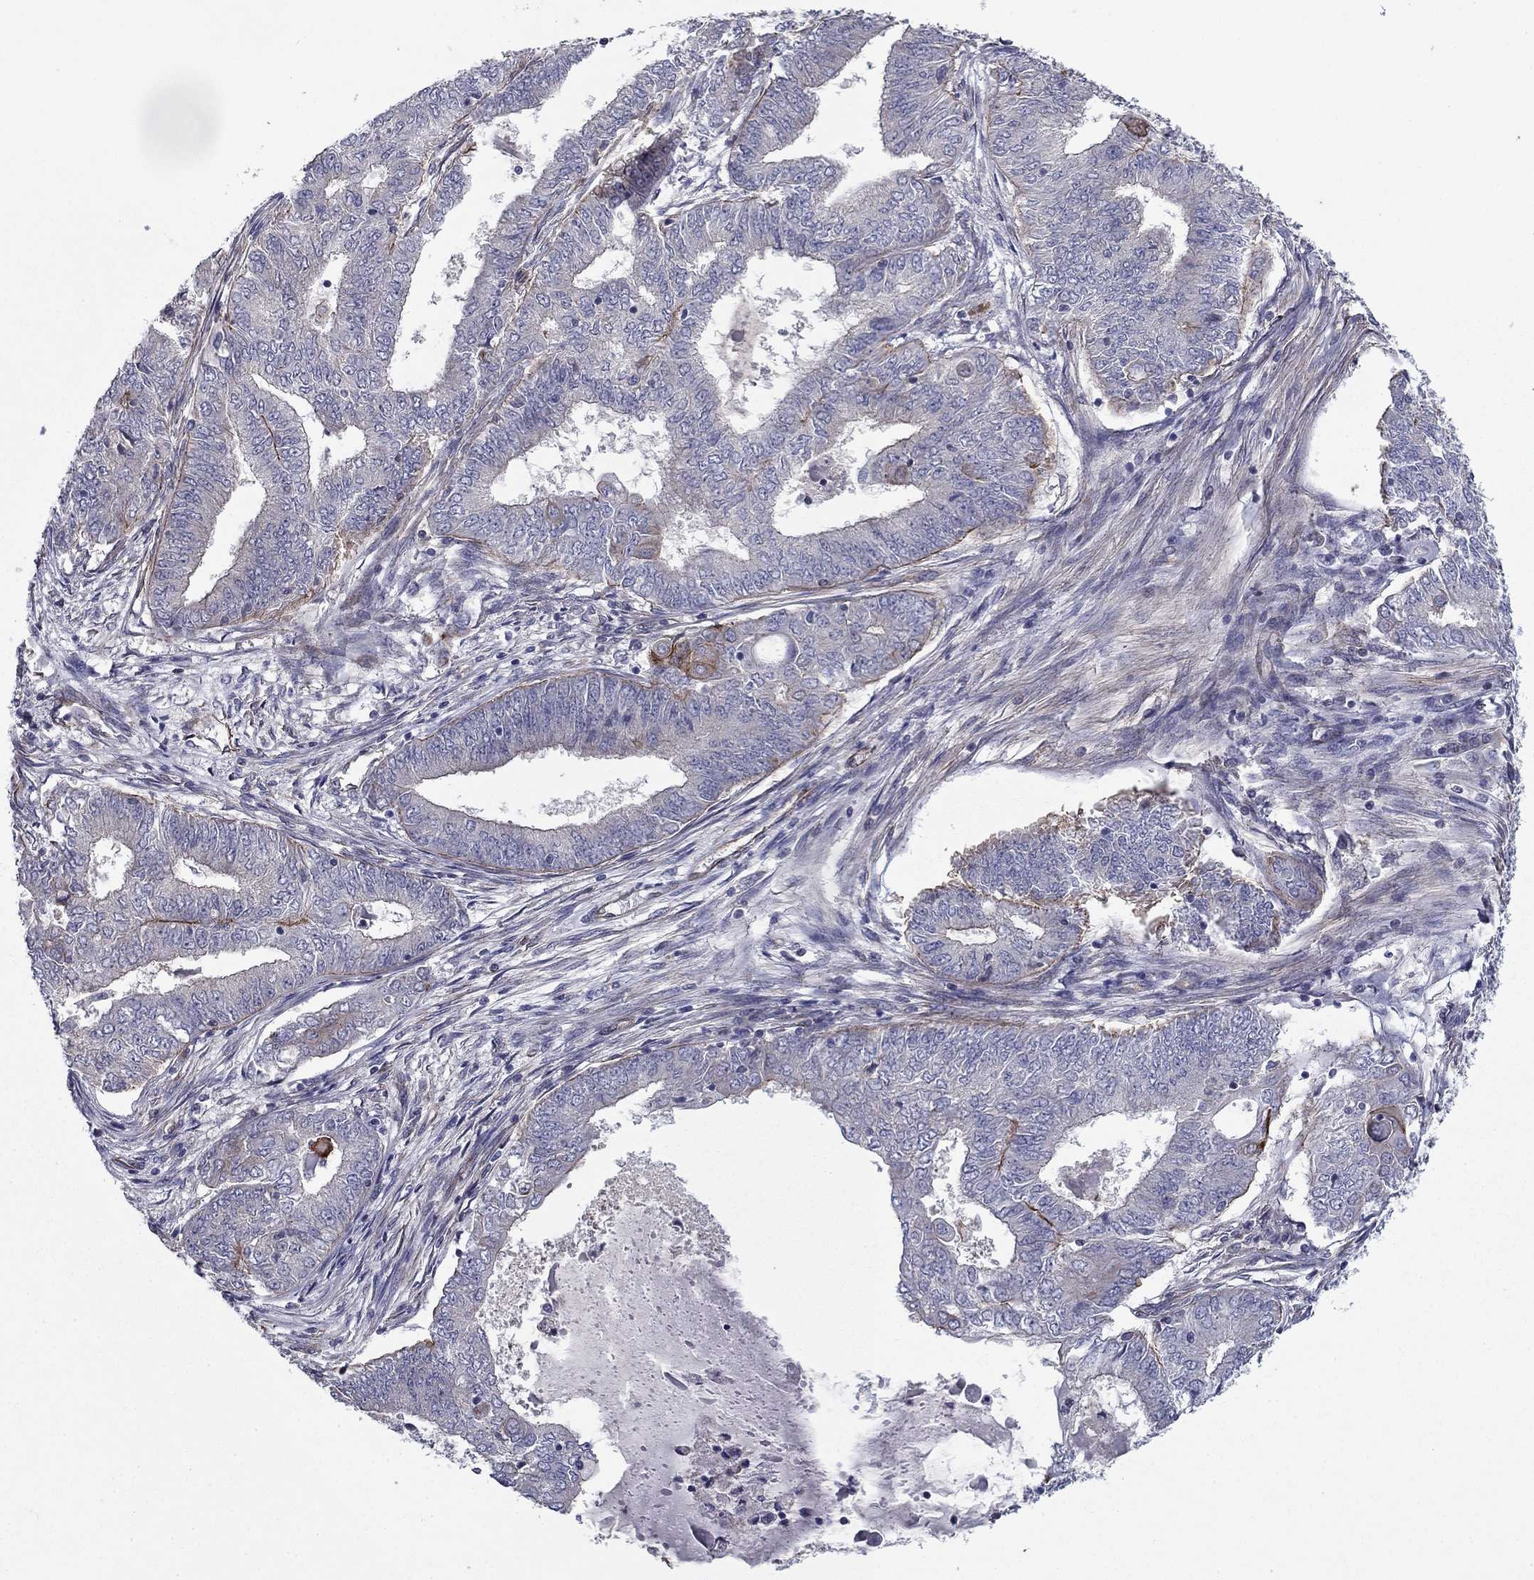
{"staining": {"intensity": "moderate", "quantity": "<25%", "location": "cytoplasmic/membranous"}, "tissue": "endometrial cancer", "cell_type": "Tumor cells", "image_type": "cancer", "snomed": [{"axis": "morphology", "description": "Adenocarcinoma, NOS"}, {"axis": "topography", "description": "Endometrium"}], "caption": "Brown immunohistochemical staining in endometrial cancer (adenocarcinoma) demonstrates moderate cytoplasmic/membranous staining in approximately <25% of tumor cells. (Brightfield microscopy of DAB IHC at high magnification).", "gene": "SHMT1", "patient": {"sex": "female", "age": 62}}